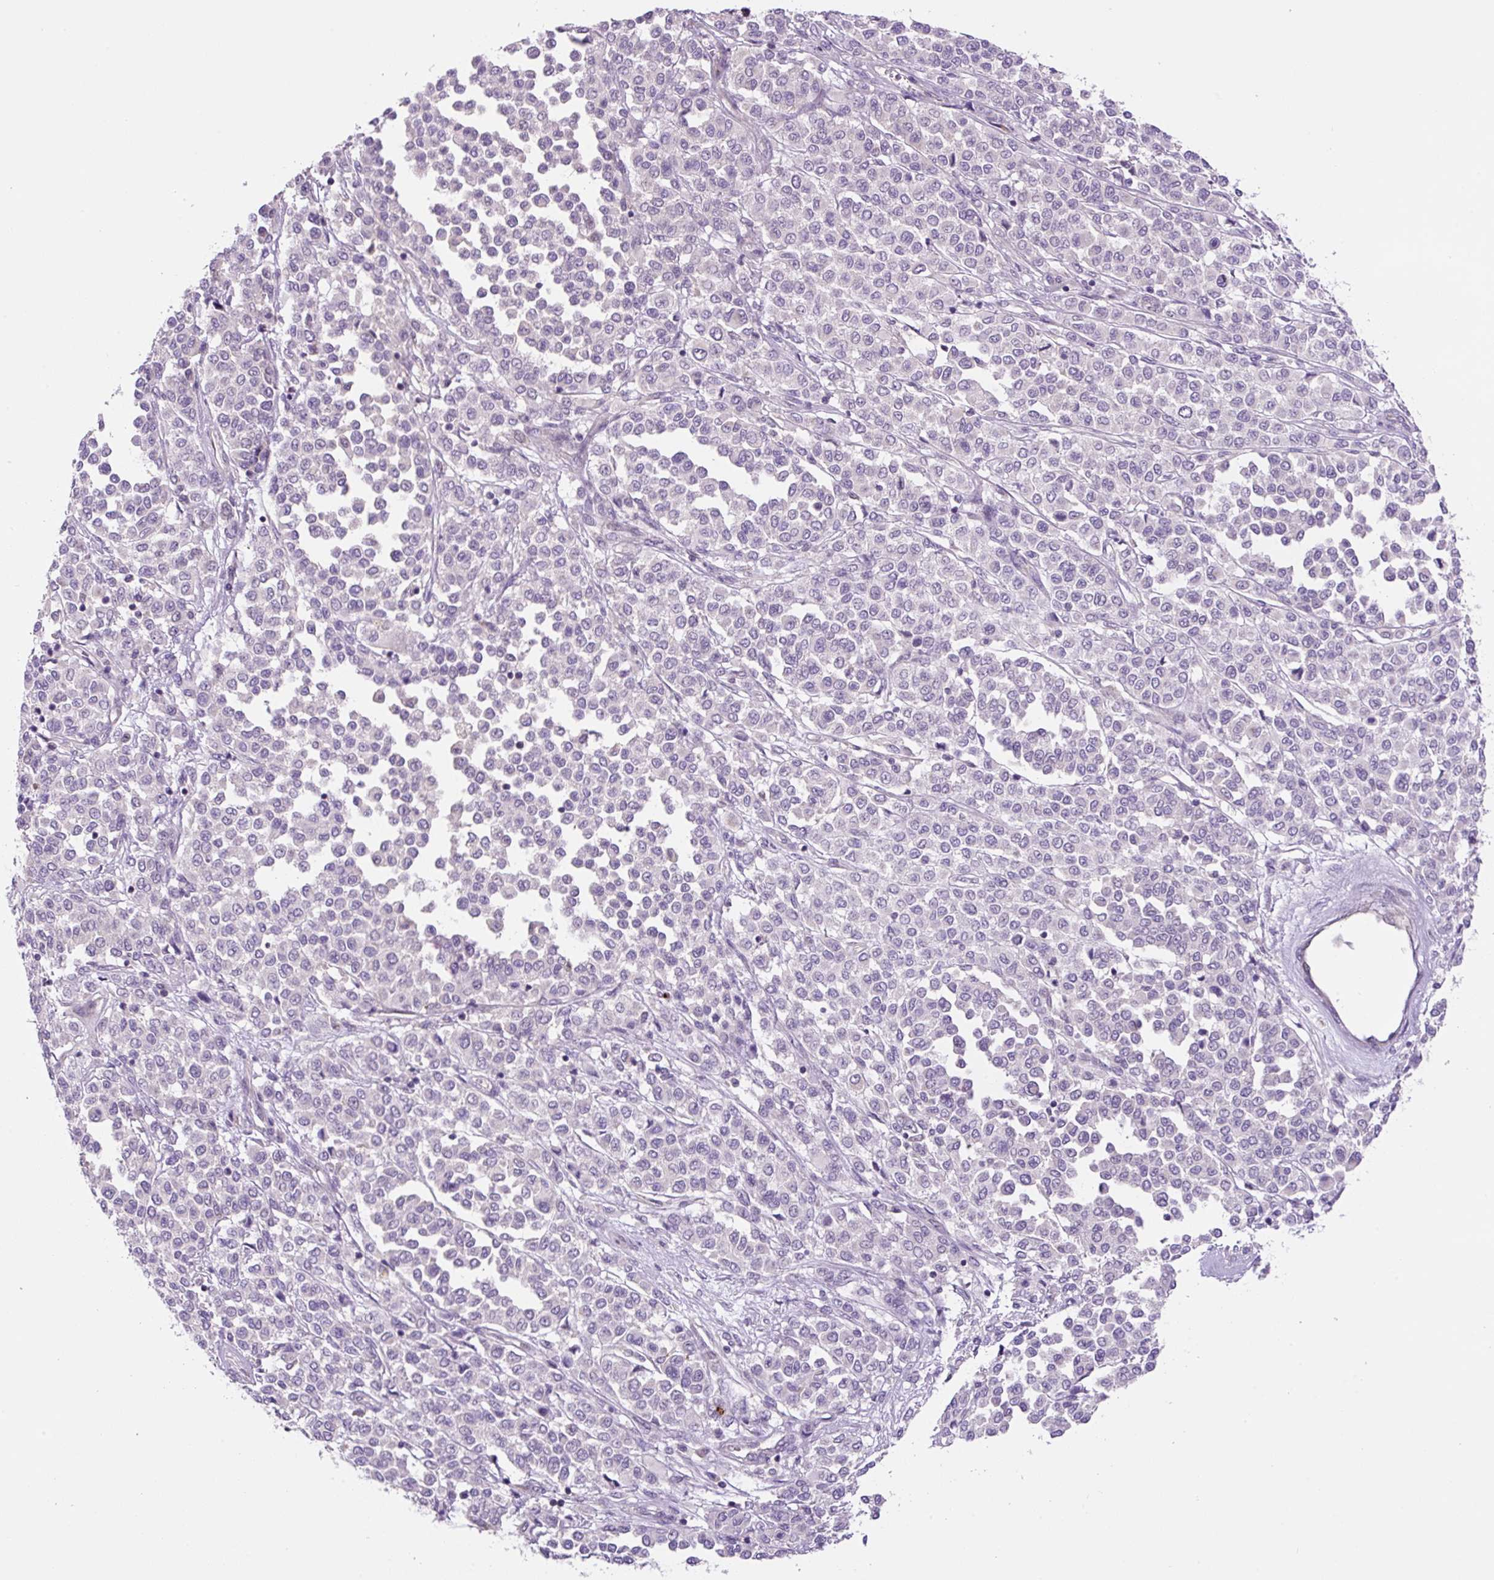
{"staining": {"intensity": "negative", "quantity": "none", "location": "none"}, "tissue": "melanoma", "cell_type": "Tumor cells", "image_type": "cancer", "snomed": [{"axis": "morphology", "description": "Malignant melanoma, Metastatic site"}, {"axis": "topography", "description": "Pancreas"}], "caption": "Tumor cells are negative for protein expression in human melanoma.", "gene": "OGDHL", "patient": {"sex": "female", "age": 30}}